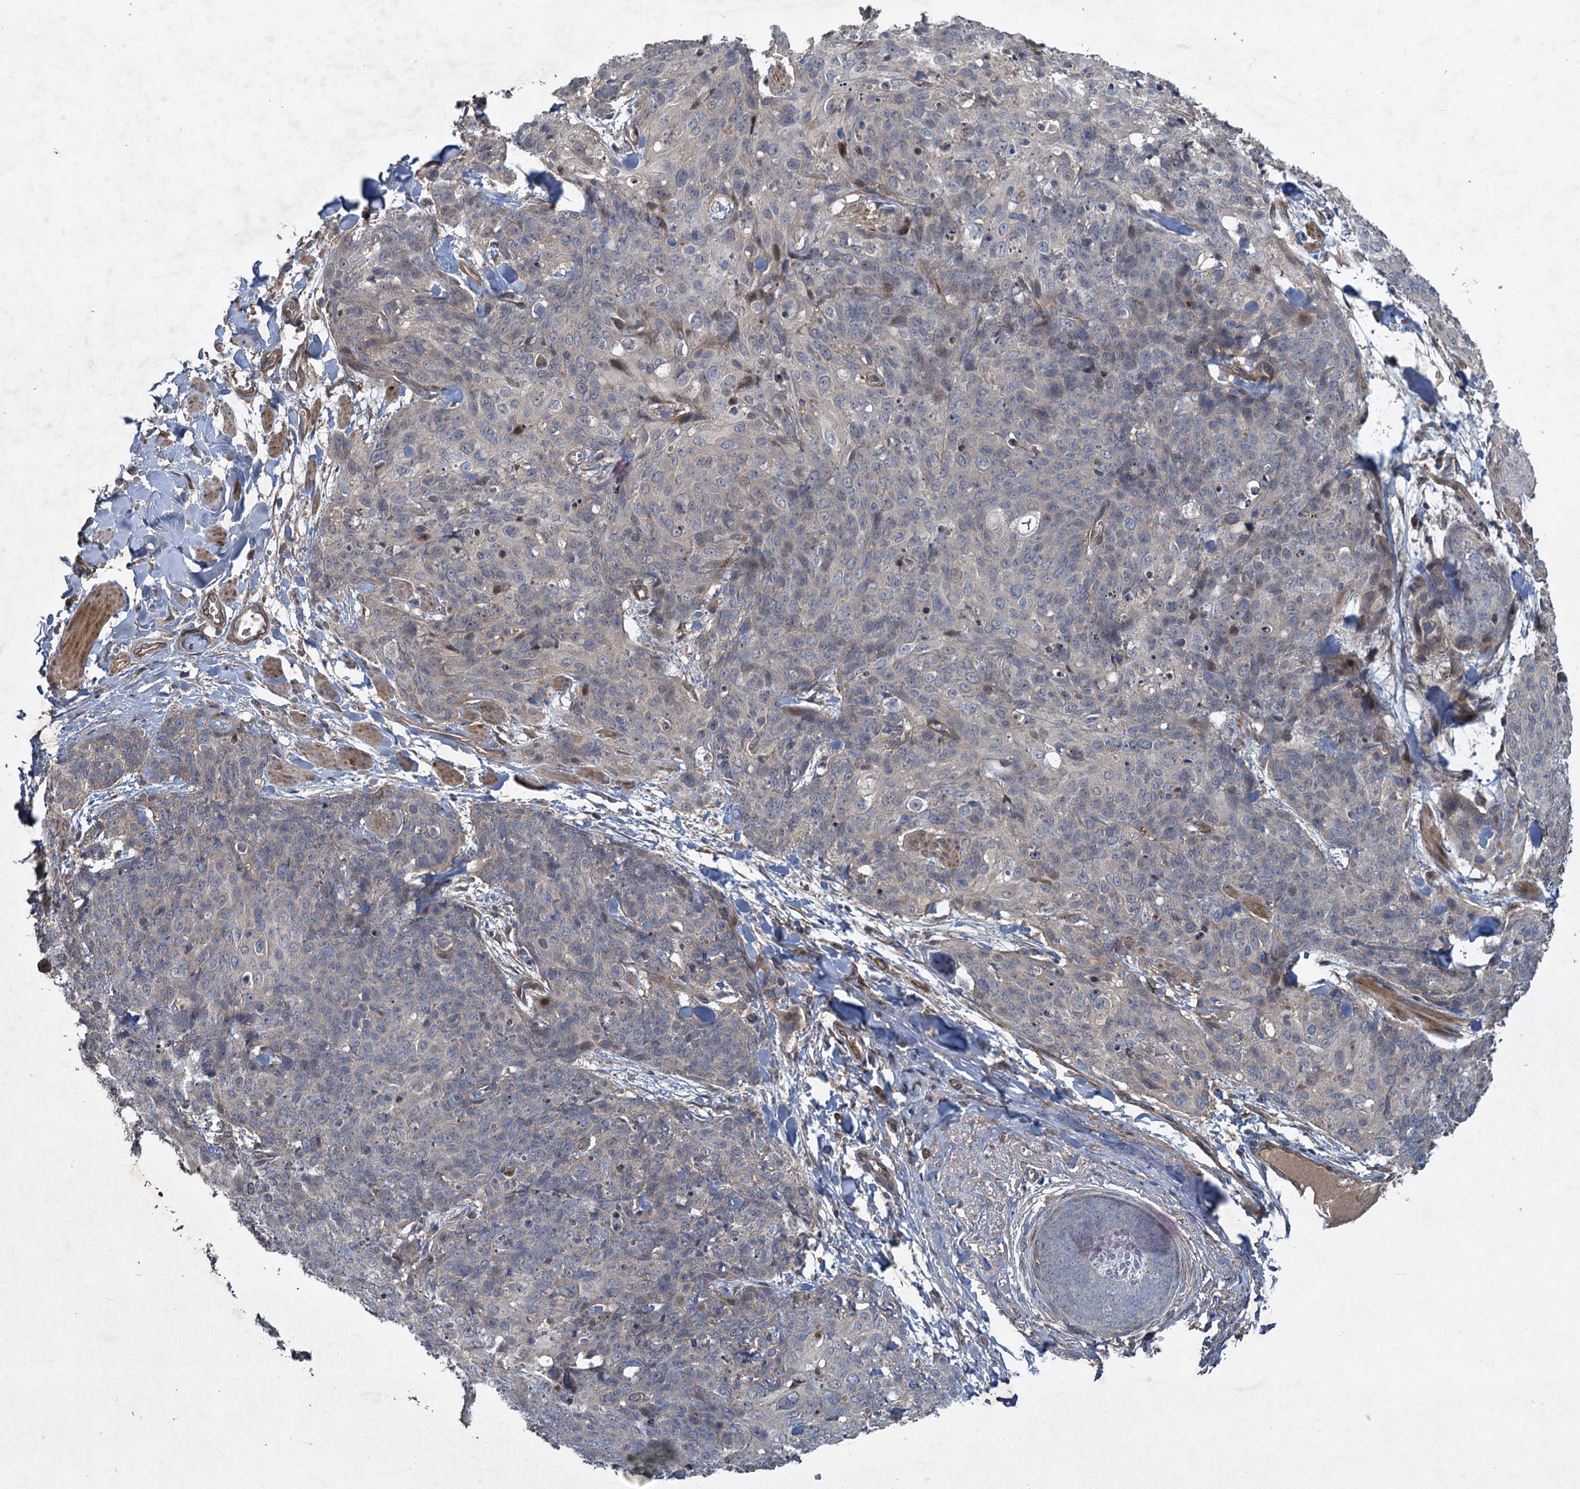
{"staining": {"intensity": "negative", "quantity": "none", "location": "none"}, "tissue": "skin cancer", "cell_type": "Tumor cells", "image_type": "cancer", "snomed": [{"axis": "morphology", "description": "Squamous cell carcinoma, NOS"}, {"axis": "topography", "description": "Skin"}, {"axis": "topography", "description": "Vulva"}], "caption": "IHC of skin cancer exhibits no staining in tumor cells.", "gene": "NUDT22", "patient": {"sex": "female", "age": 85}}